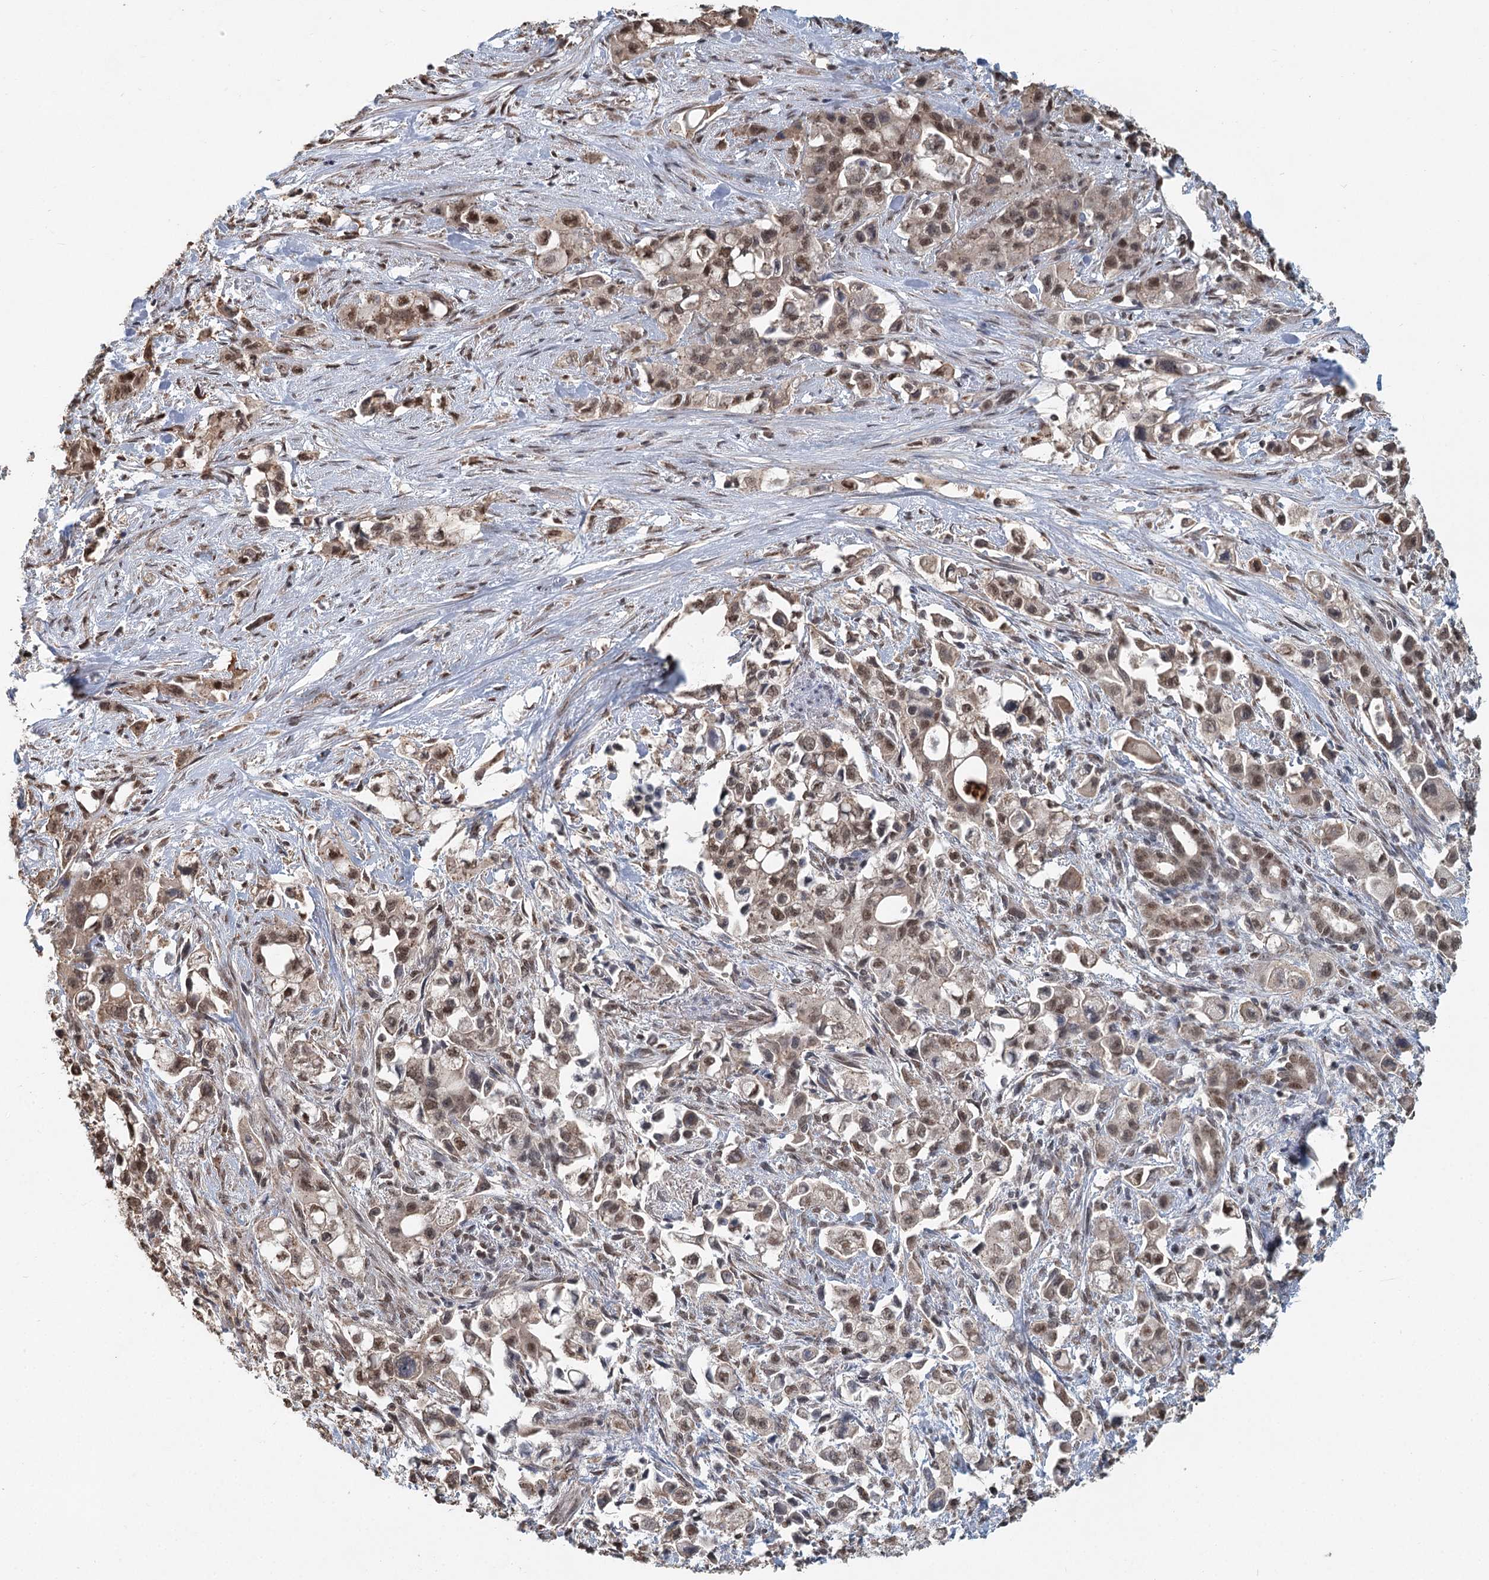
{"staining": {"intensity": "moderate", "quantity": ">75%", "location": "cytoplasmic/membranous,nuclear"}, "tissue": "pancreatic cancer", "cell_type": "Tumor cells", "image_type": "cancer", "snomed": [{"axis": "morphology", "description": "Adenocarcinoma, NOS"}, {"axis": "topography", "description": "Pancreas"}], "caption": "Immunohistochemistry (IHC) (DAB (3,3'-diaminobenzidine)) staining of human pancreatic cancer (adenocarcinoma) shows moderate cytoplasmic/membranous and nuclear protein expression in about >75% of tumor cells. (DAB (3,3'-diaminobenzidine) = brown stain, brightfield microscopy at high magnification).", "gene": "GPALPP1", "patient": {"sex": "female", "age": 66}}